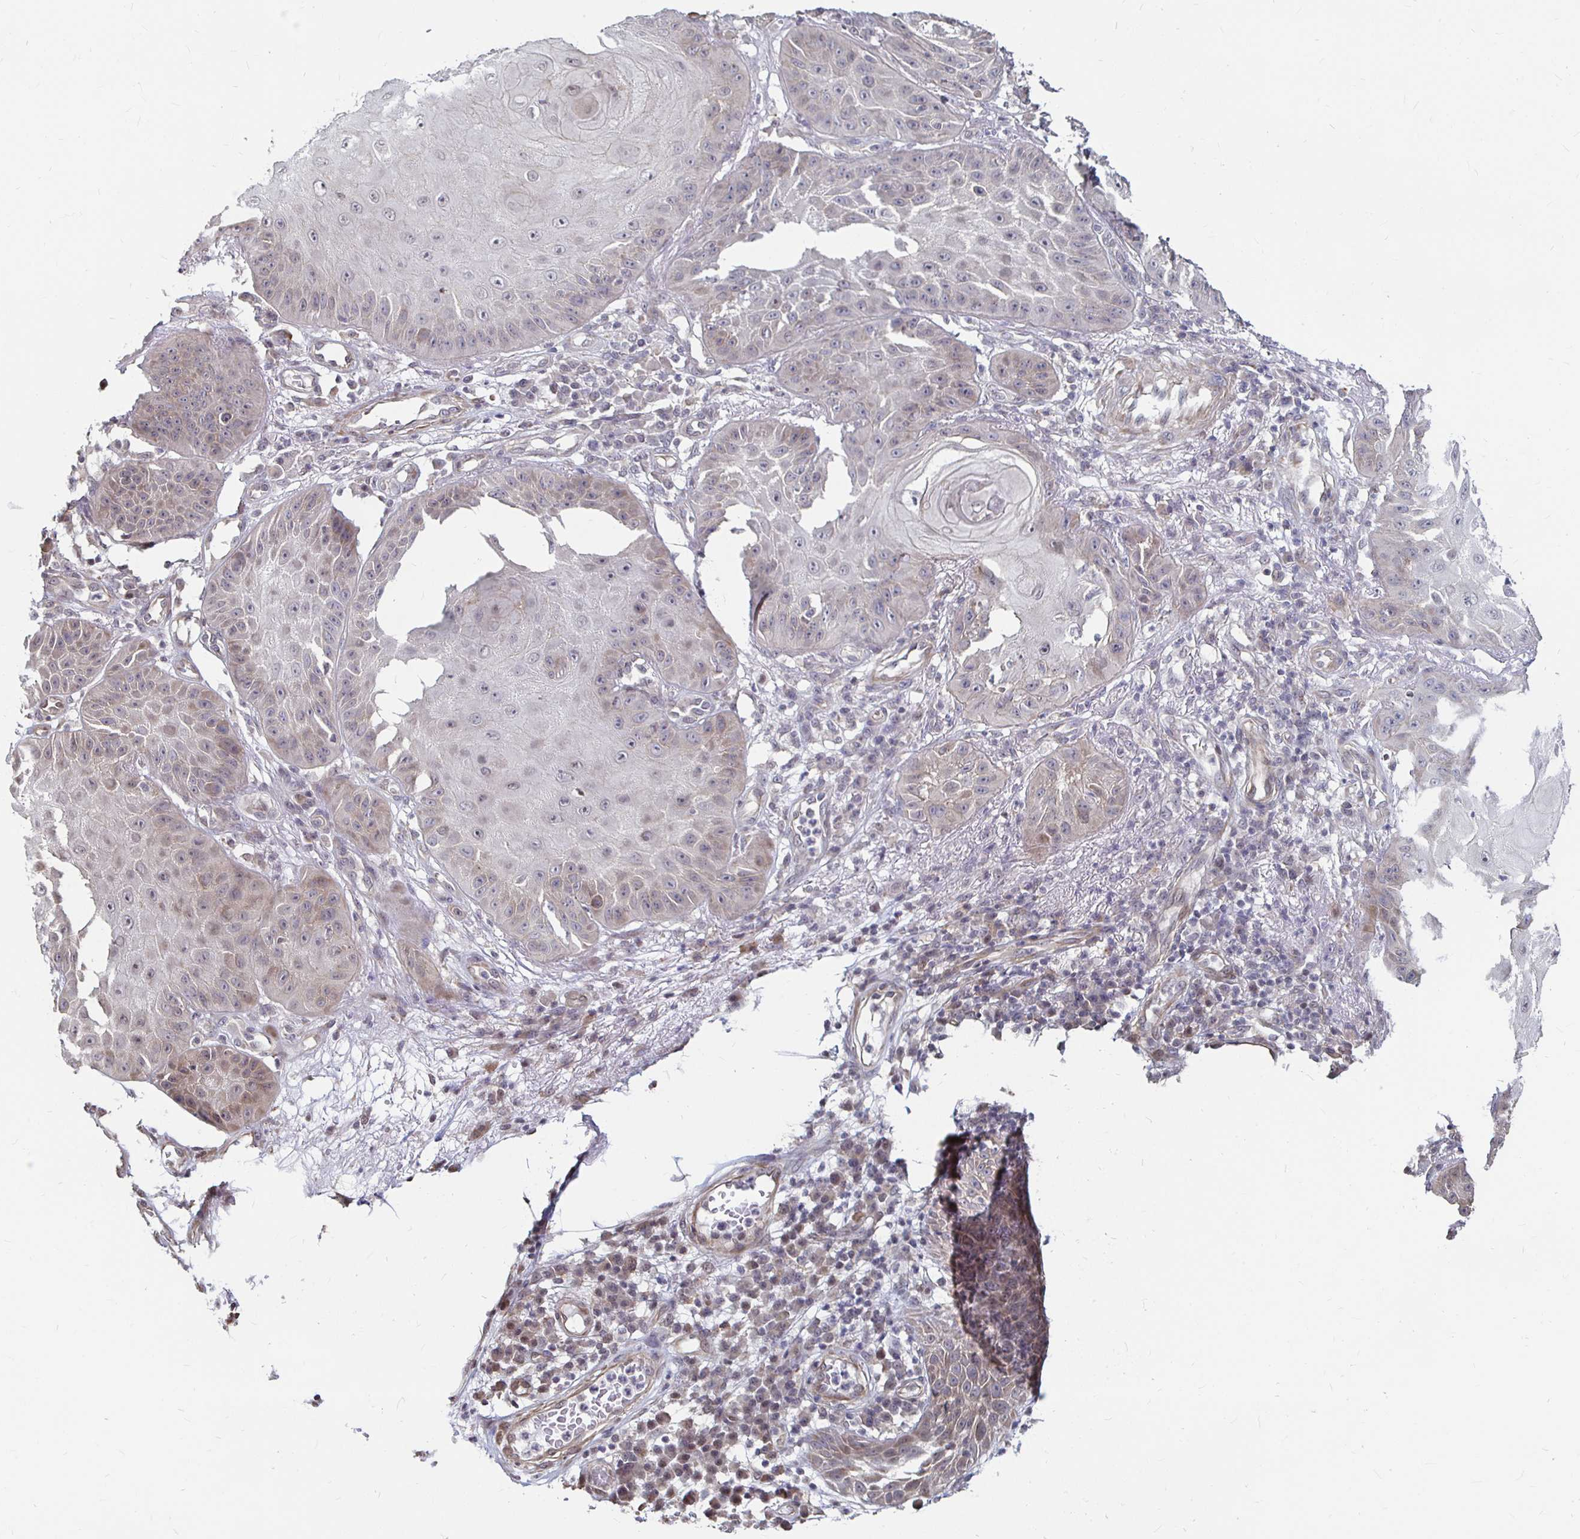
{"staining": {"intensity": "weak", "quantity": "<25%", "location": "cytoplasmic/membranous,nuclear"}, "tissue": "skin cancer", "cell_type": "Tumor cells", "image_type": "cancer", "snomed": [{"axis": "morphology", "description": "Squamous cell carcinoma, NOS"}, {"axis": "topography", "description": "Skin"}], "caption": "Skin cancer (squamous cell carcinoma) was stained to show a protein in brown. There is no significant expression in tumor cells. (Brightfield microscopy of DAB (3,3'-diaminobenzidine) immunohistochemistry (IHC) at high magnification).", "gene": "CAPN11", "patient": {"sex": "male", "age": 70}}